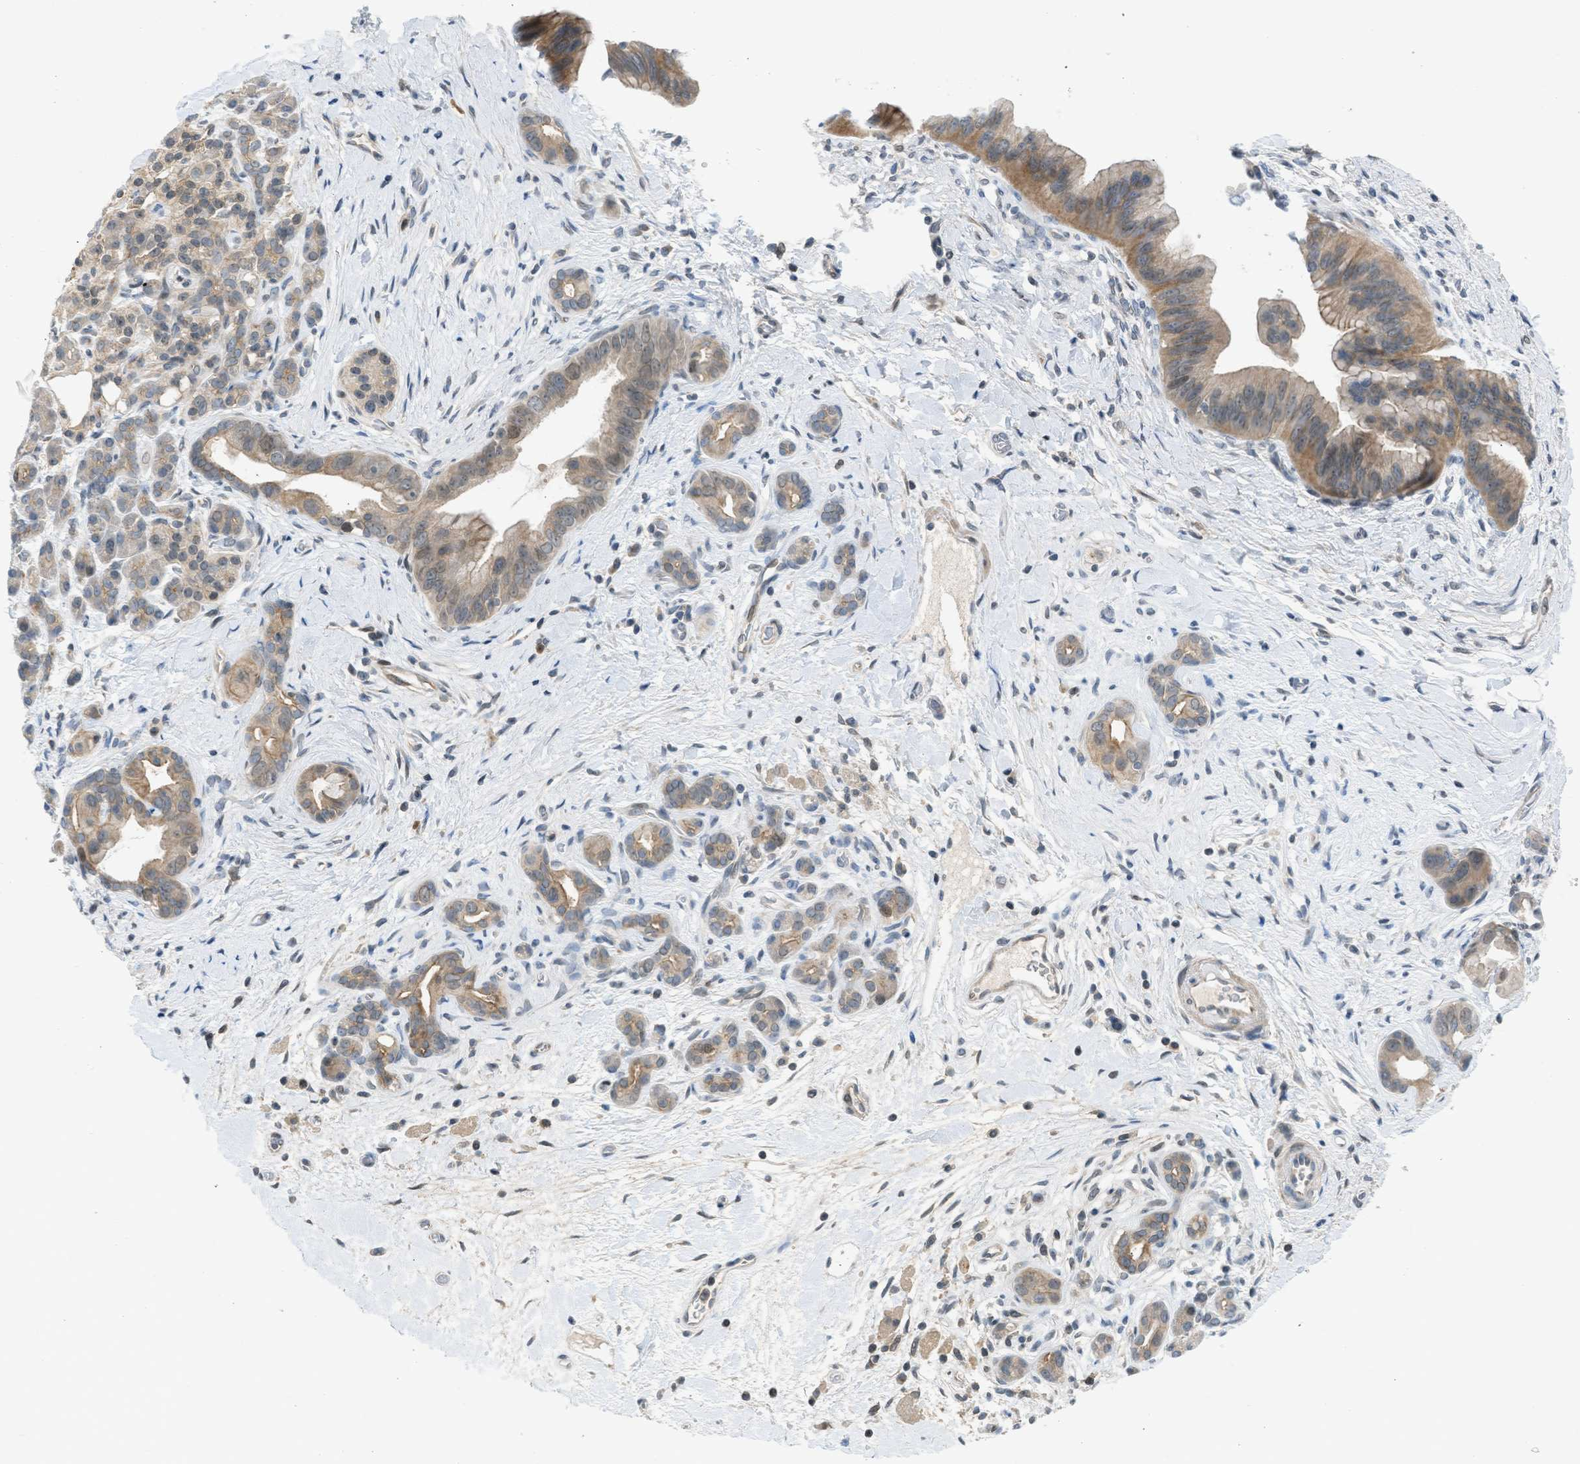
{"staining": {"intensity": "moderate", "quantity": ">75%", "location": "cytoplasmic/membranous,nuclear"}, "tissue": "pancreatic cancer", "cell_type": "Tumor cells", "image_type": "cancer", "snomed": [{"axis": "morphology", "description": "Adenocarcinoma, NOS"}, {"axis": "topography", "description": "Pancreas"}], "caption": "Immunohistochemical staining of pancreatic cancer (adenocarcinoma) reveals medium levels of moderate cytoplasmic/membranous and nuclear protein staining in about >75% of tumor cells. (brown staining indicates protein expression, while blue staining denotes nuclei).", "gene": "TTBK2", "patient": {"sex": "male", "age": 55}}